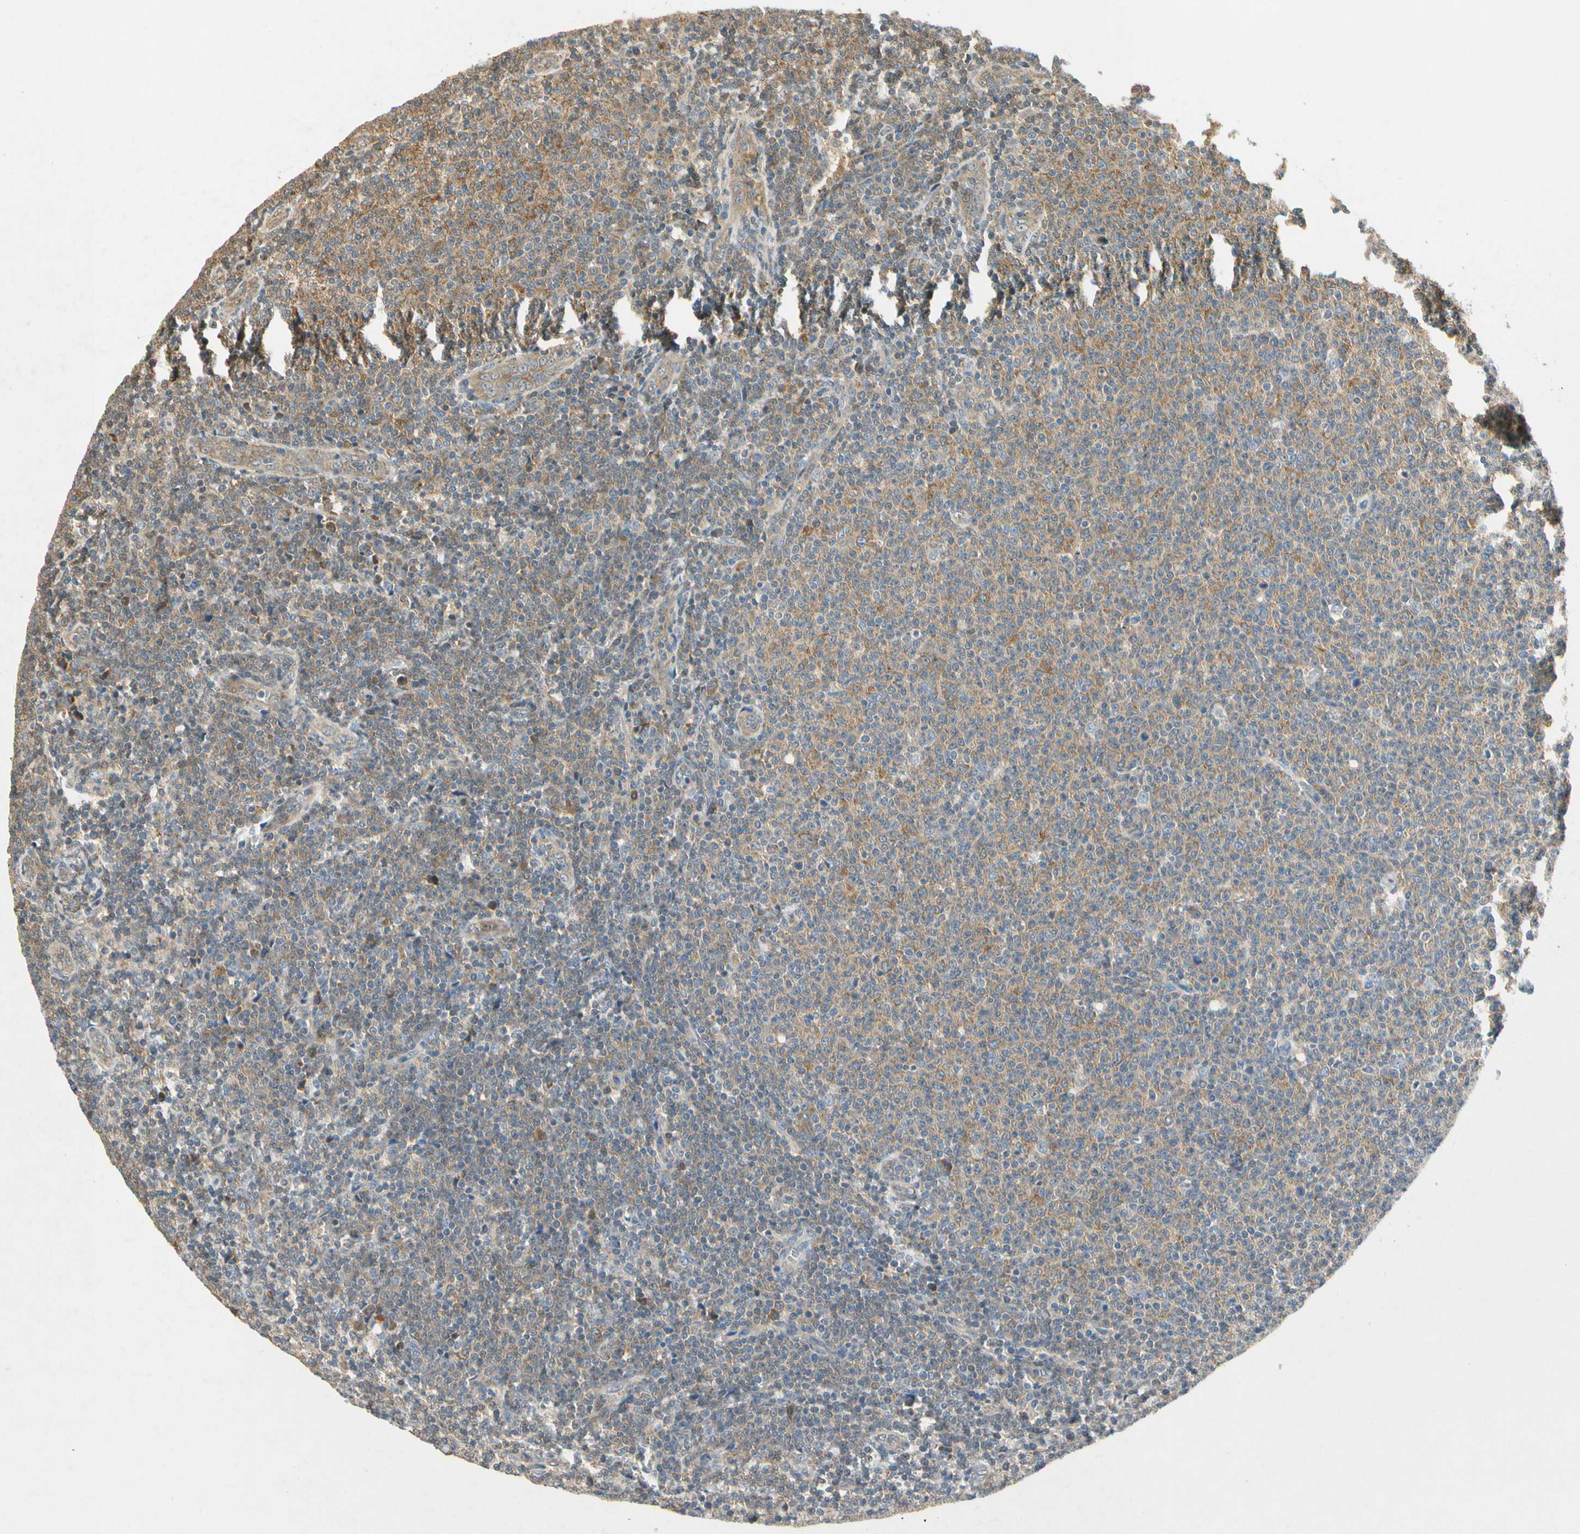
{"staining": {"intensity": "weak", "quantity": ">75%", "location": "cytoplasmic/membranous"}, "tissue": "lymphoma", "cell_type": "Tumor cells", "image_type": "cancer", "snomed": [{"axis": "morphology", "description": "Malignant lymphoma, non-Hodgkin's type, Low grade"}, {"axis": "topography", "description": "Lymph node"}], "caption": "Protein expression by IHC exhibits weak cytoplasmic/membranous staining in approximately >75% of tumor cells in lymphoma.", "gene": "EIF1AX", "patient": {"sex": "male", "age": 66}}